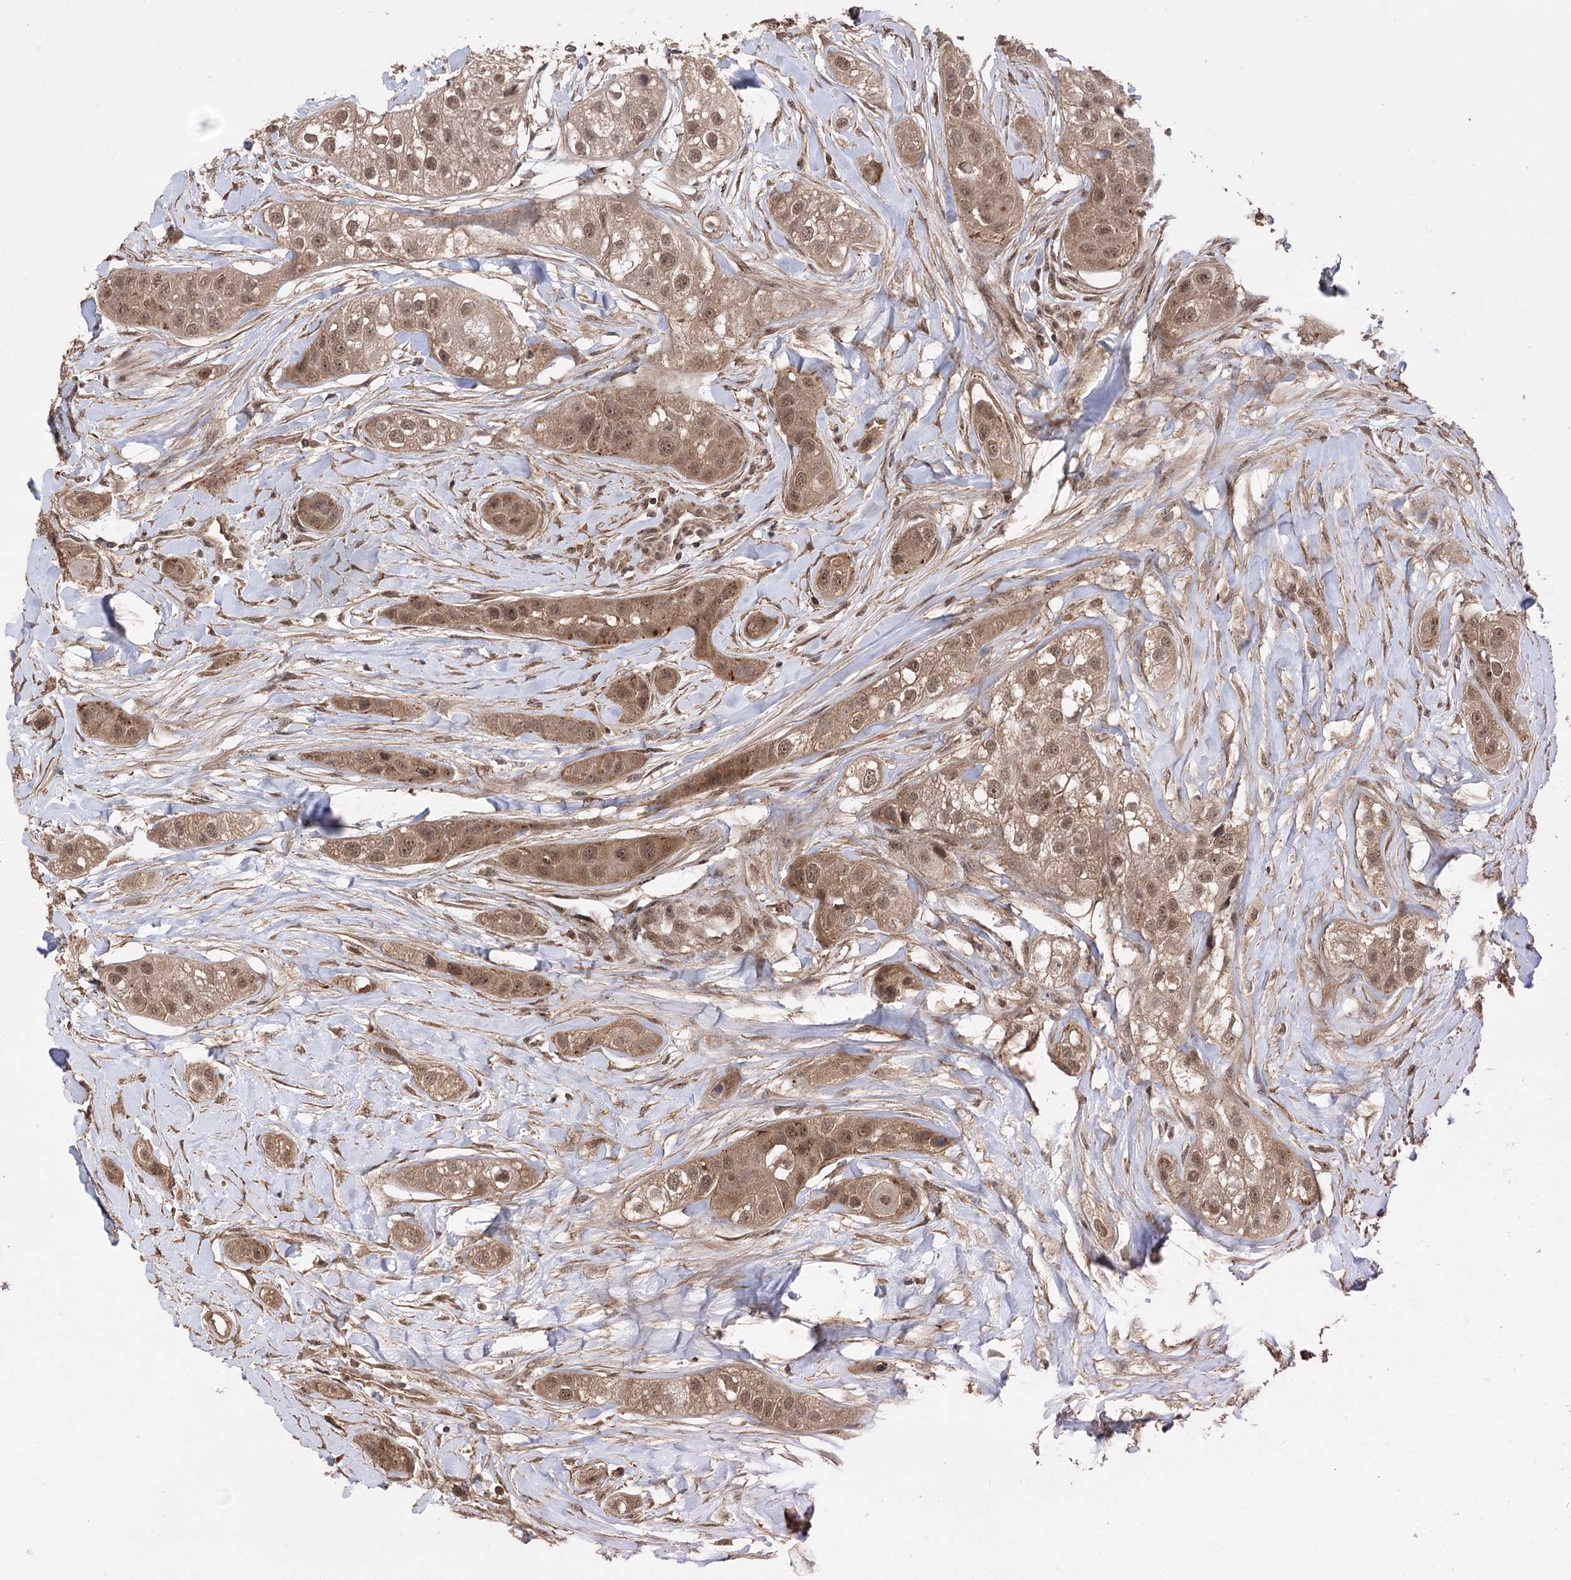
{"staining": {"intensity": "moderate", "quantity": ">75%", "location": "cytoplasmic/membranous,nuclear"}, "tissue": "head and neck cancer", "cell_type": "Tumor cells", "image_type": "cancer", "snomed": [{"axis": "morphology", "description": "Normal tissue, NOS"}, {"axis": "morphology", "description": "Squamous cell carcinoma, NOS"}, {"axis": "topography", "description": "Skeletal muscle"}, {"axis": "topography", "description": "Head-Neck"}], "caption": "A histopathology image of head and neck squamous cell carcinoma stained for a protein shows moderate cytoplasmic/membranous and nuclear brown staining in tumor cells.", "gene": "TENM2", "patient": {"sex": "male", "age": 51}}